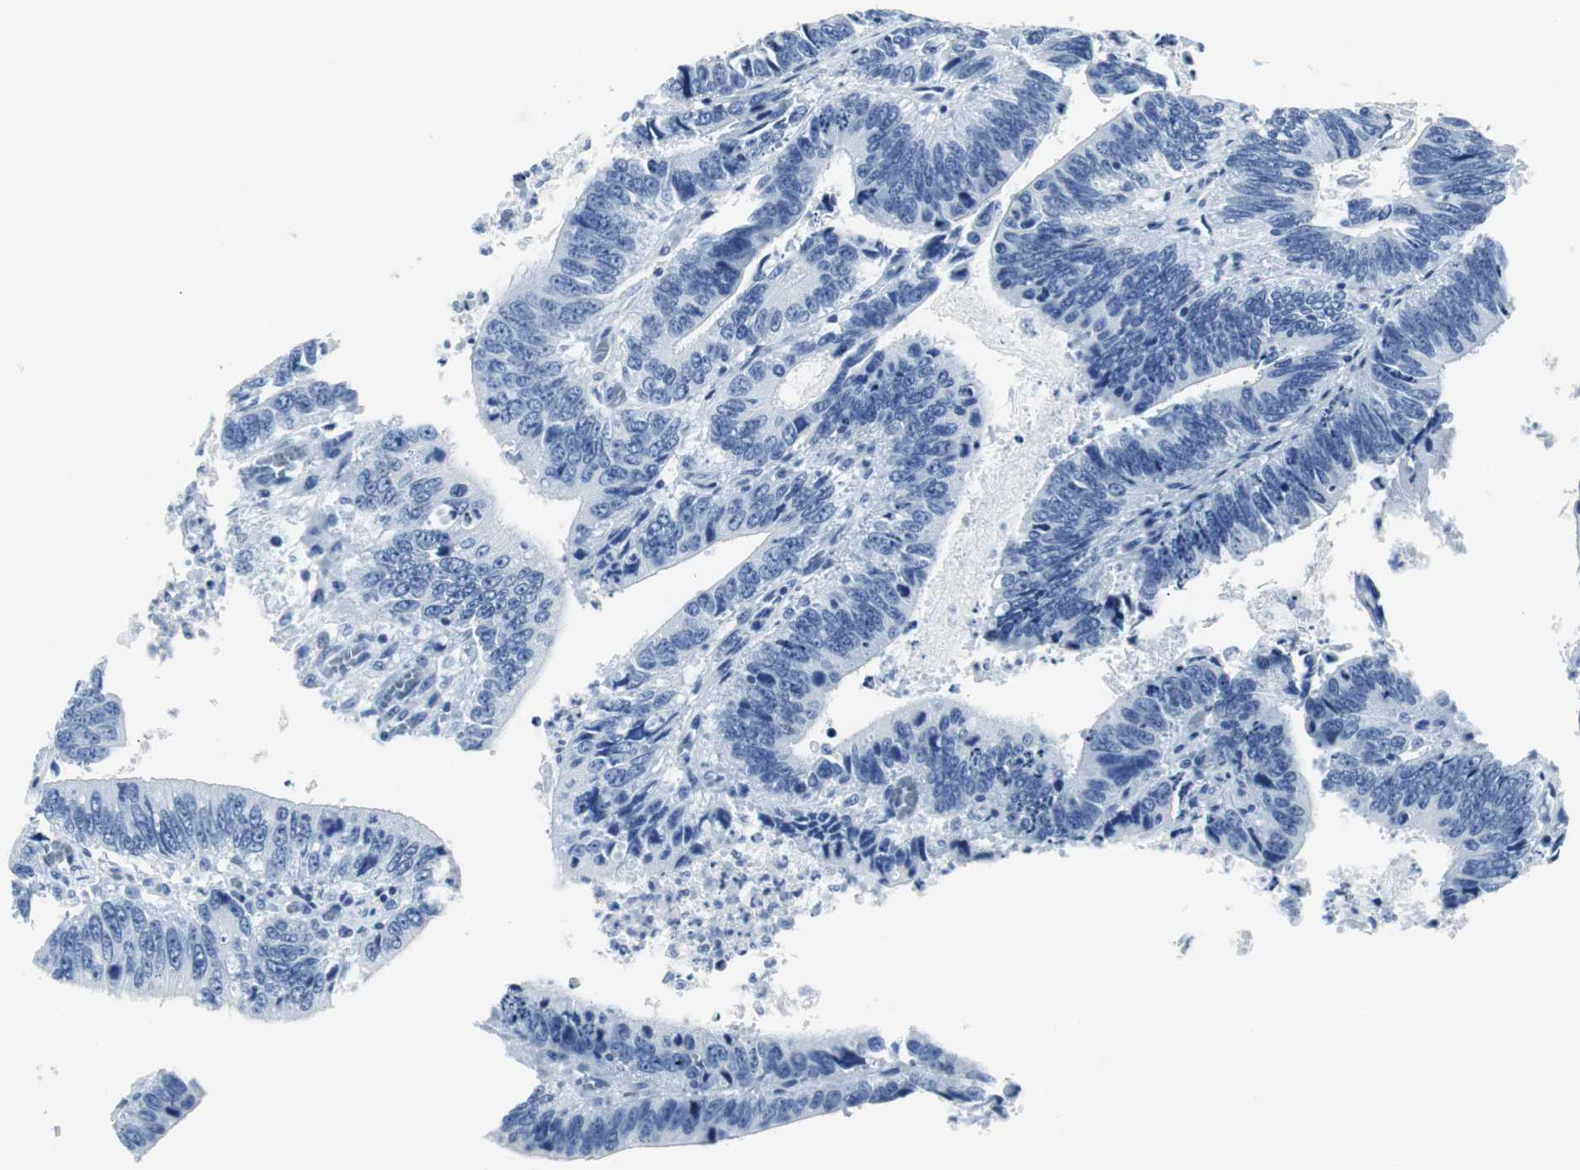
{"staining": {"intensity": "negative", "quantity": "none", "location": "none"}, "tissue": "colorectal cancer", "cell_type": "Tumor cells", "image_type": "cancer", "snomed": [{"axis": "morphology", "description": "Adenocarcinoma, NOS"}, {"axis": "topography", "description": "Colon"}], "caption": "Tumor cells are negative for brown protein staining in colorectal cancer (adenocarcinoma). (DAB immunohistochemistry (IHC), high magnification).", "gene": "GAP43", "patient": {"sex": "male", "age": 72}}